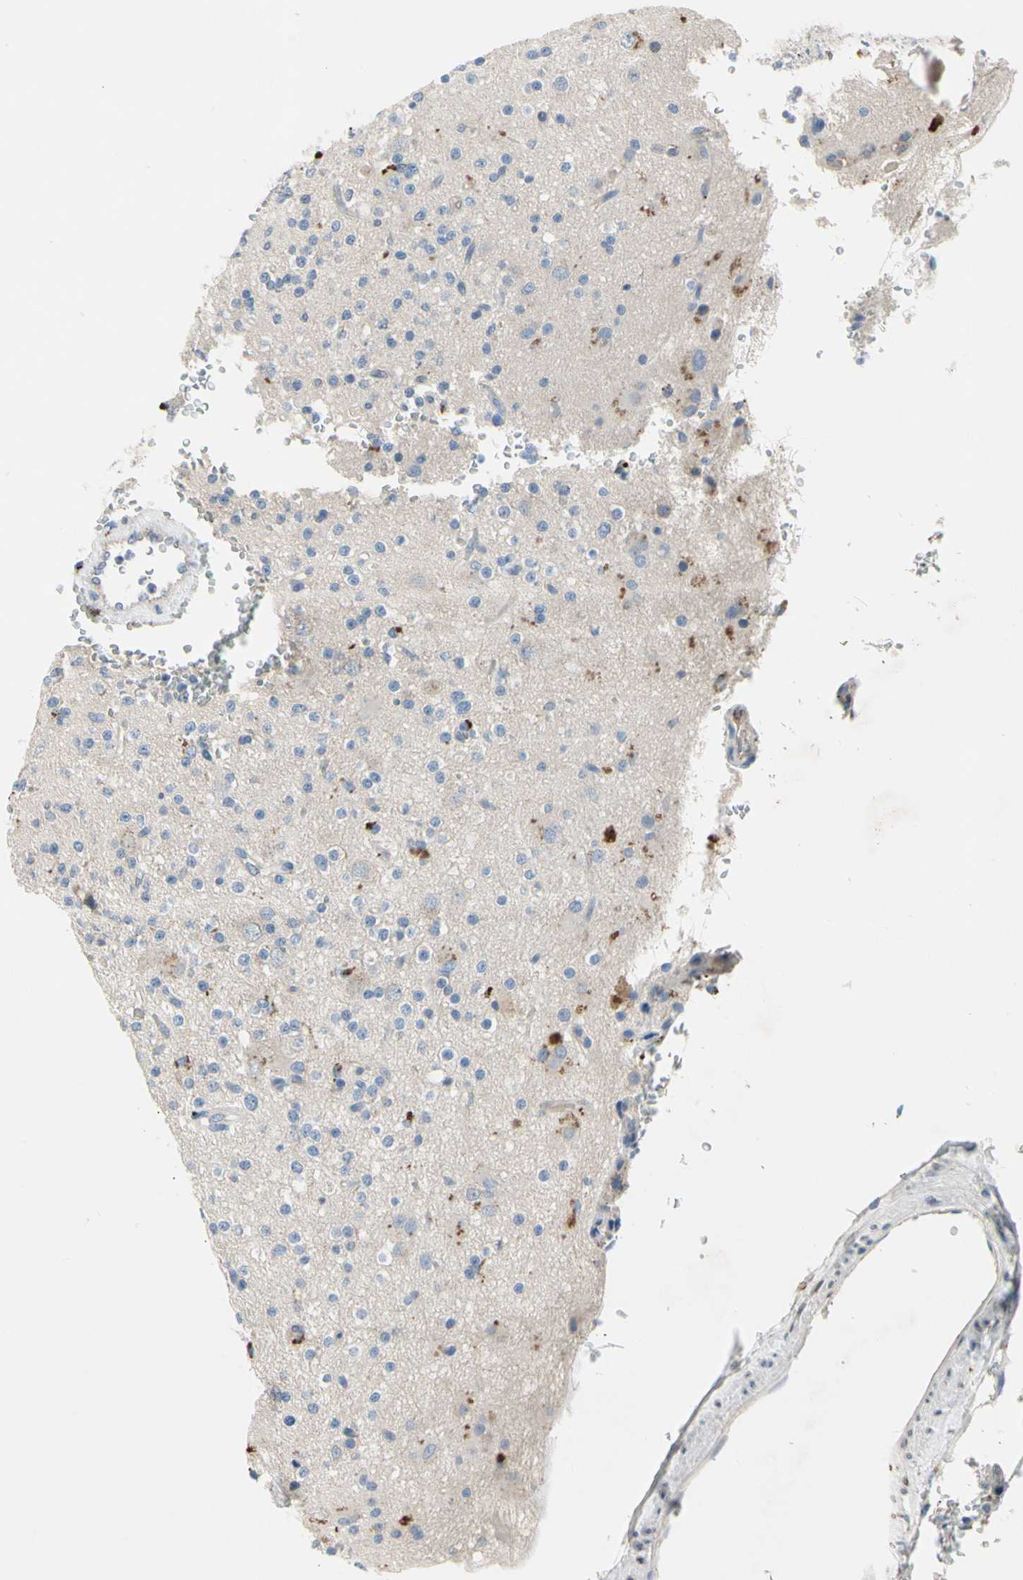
{"staining": {"intensity": "moderate", "quantity": "<25%", "location": "cytoplasmic/membranous"}, "tissue": "glioma", "cell_type": "Tumor cells", "image_type": "cancer", "snomed": [{"axis": "morphology", "description": "Glioma, malignant, High grade"}, {"axis": "topography", "description": "Brain"}], "caption": "Human glioma stained with a protein marker demonstrates moderate staining in tumor cells.", "gene": "RETSAT", "patient": {"sex": "male", "age": 47}}